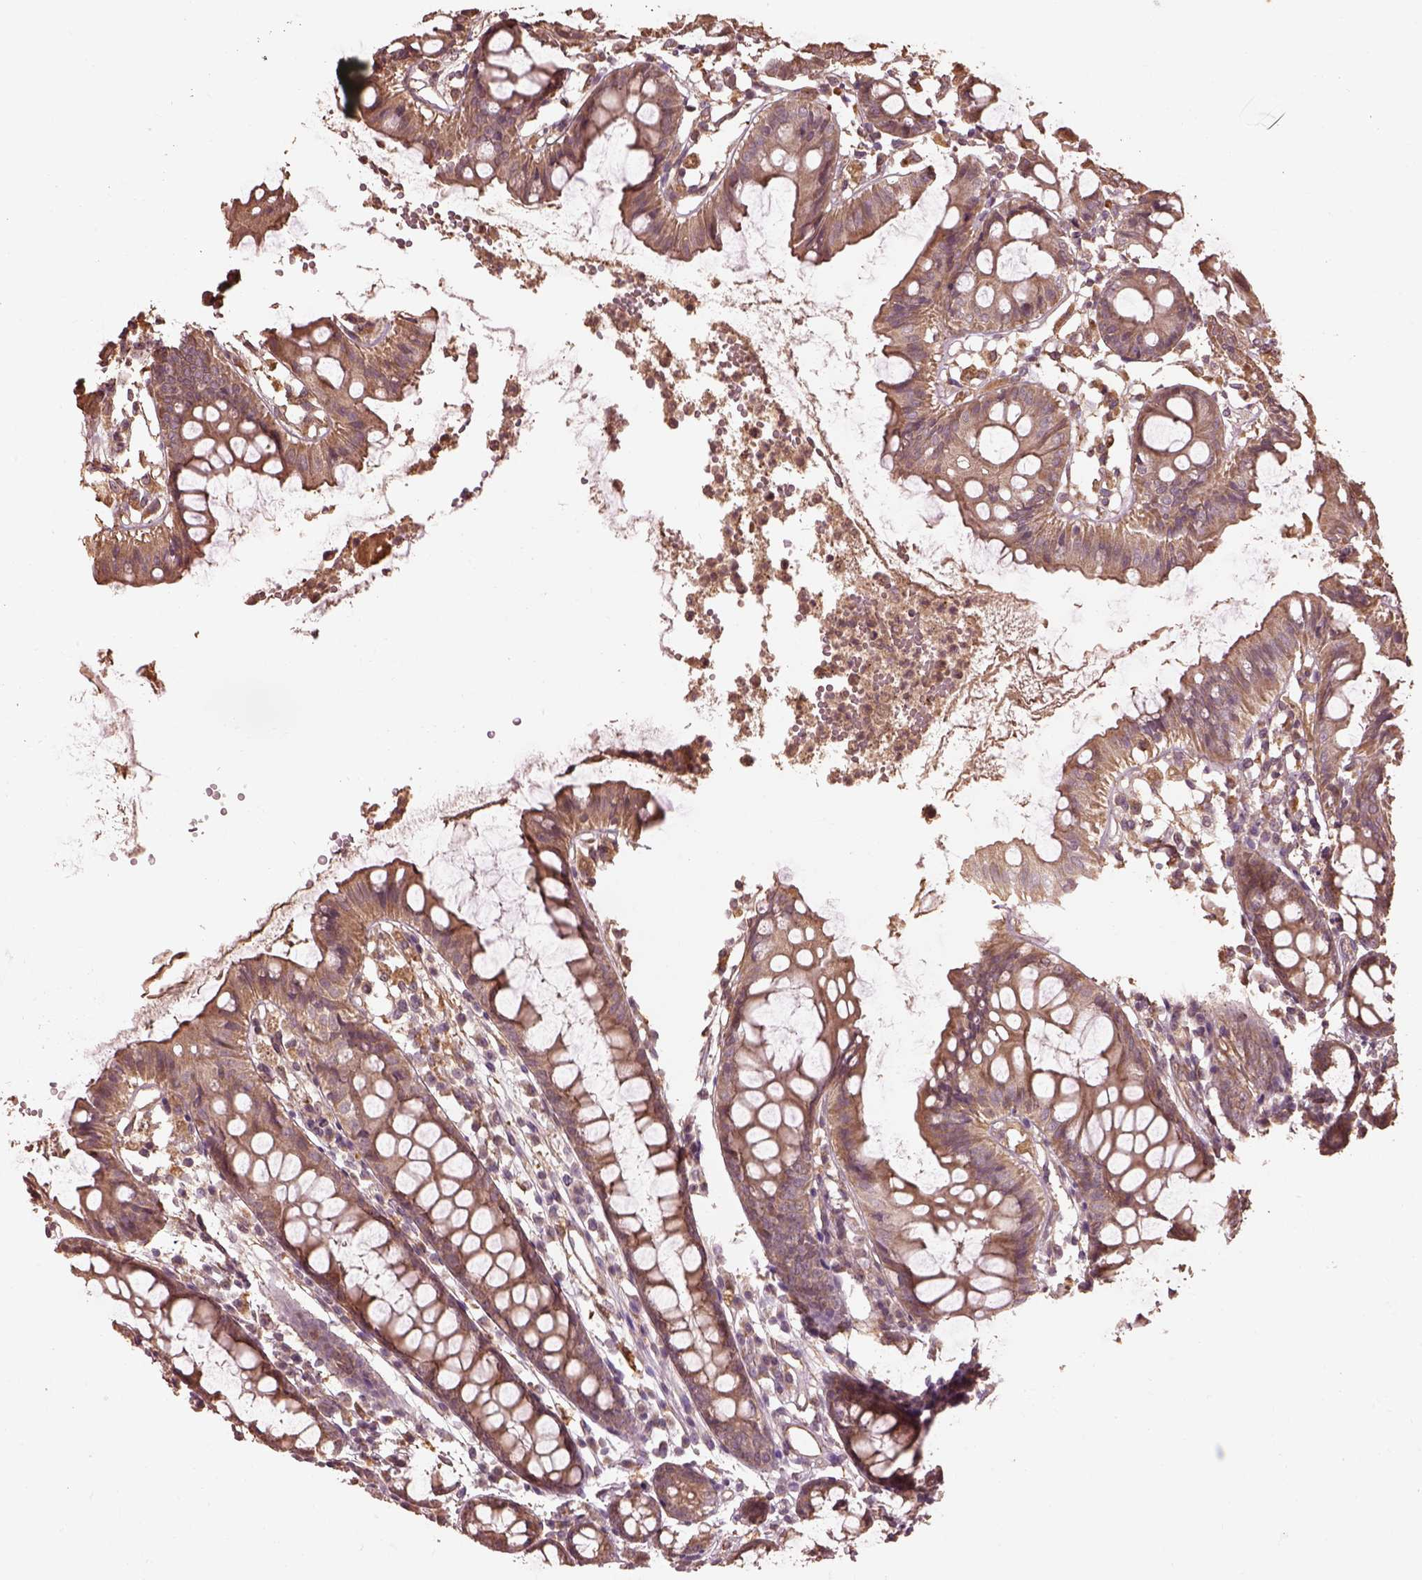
{"staining": {"intensity": "moderate", "quantity": ">75%", "location": "cytoplasmic/membranous"}, "tissue": "colon", "cell_type": "Glandular cells", "image_type": "normal", "snomed": [{"axis": "morphology", "description": "Normal tissue, NOS"}, {"axis": "topography", "description": "Colon"}], "caption": "A photomicrograph showing moderate cytoplasmic/membranous staining in approximately >75% of glandular cells in unremarkable colon, as visualized by brown immunohistochemical staining.", "gene": "METTL4", "patient": {"sex": "female", "age": 84}}